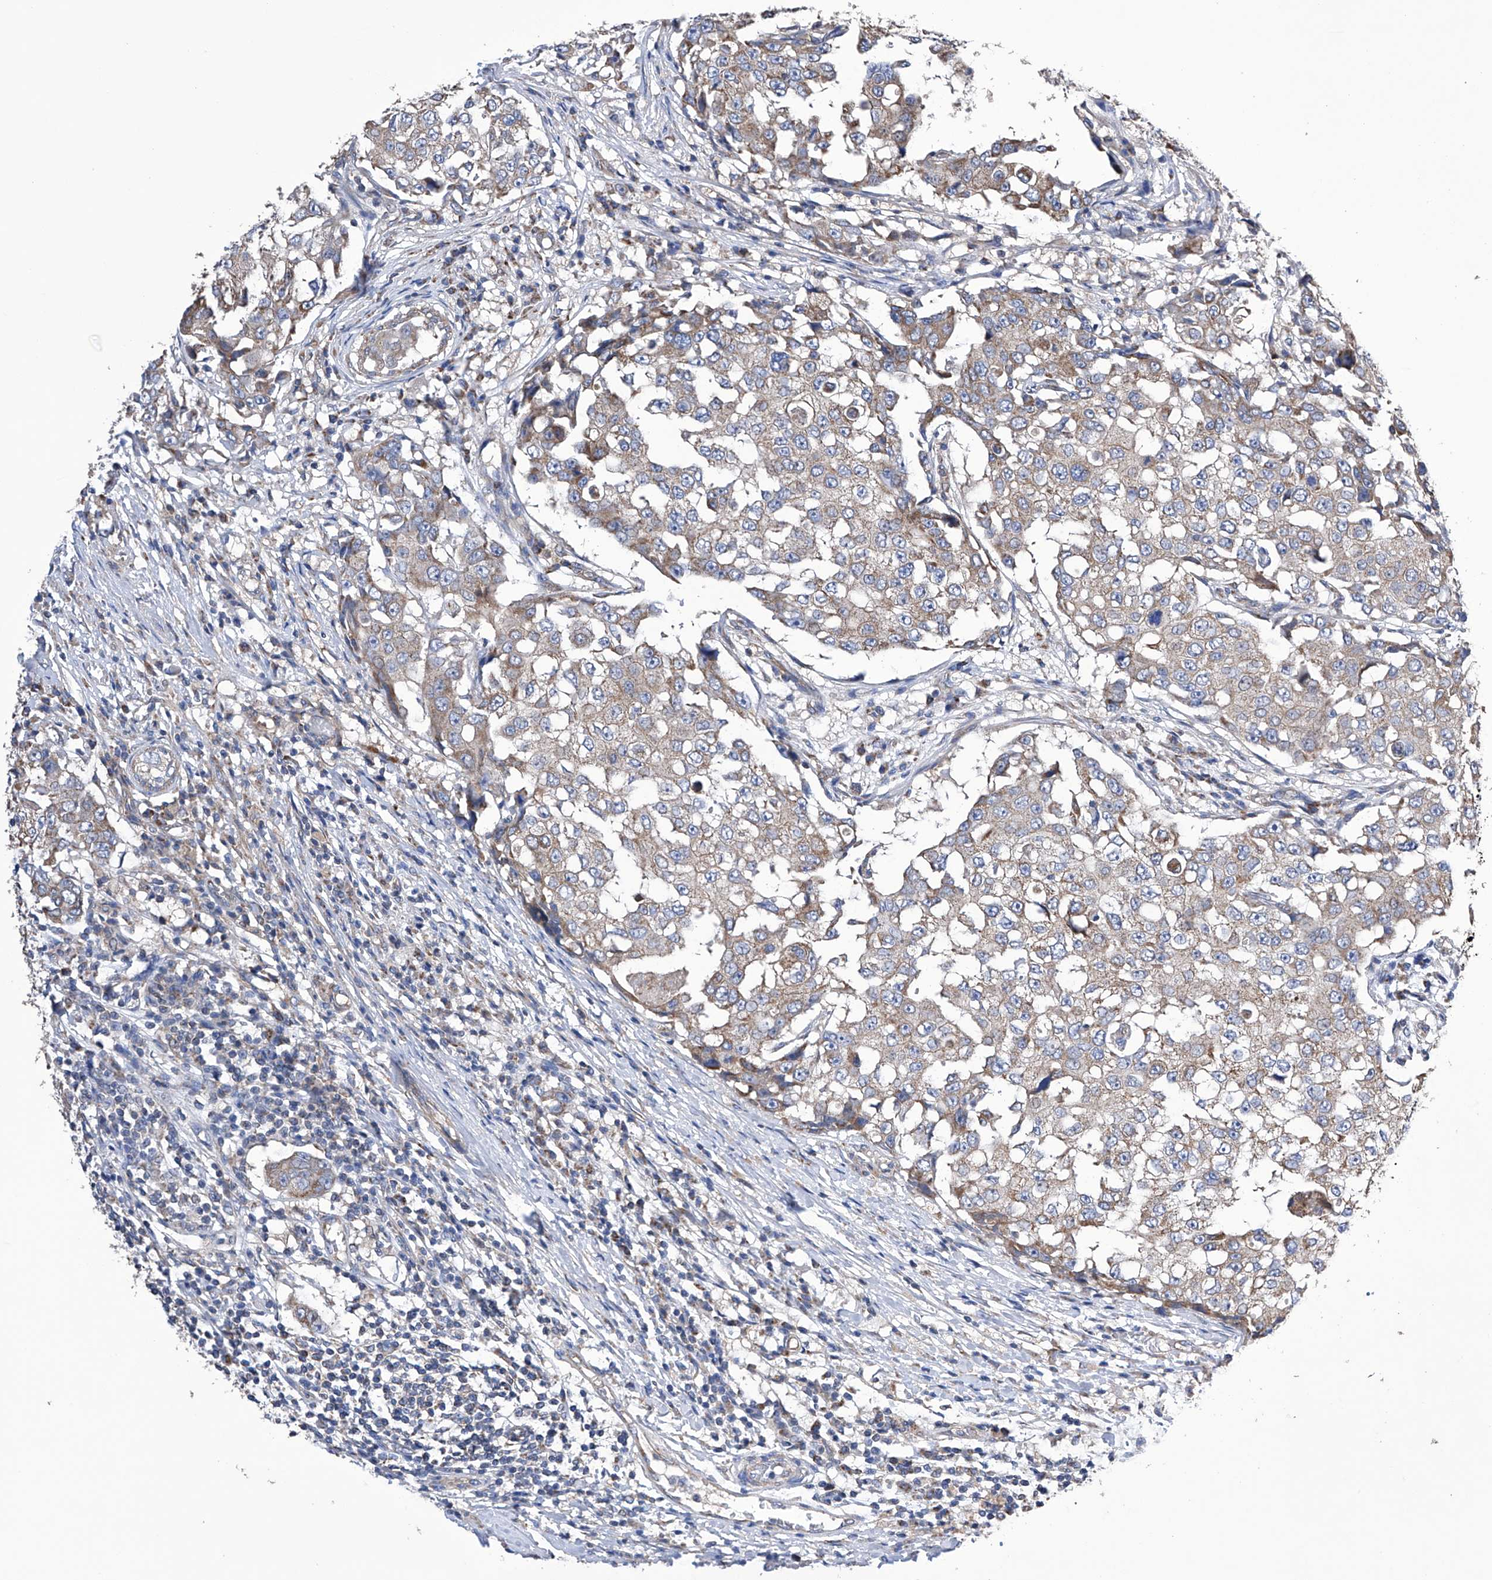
{"staining": {"intensity": "weak", "quantity": "25%-75%", "location": "cytoplasmic/membranous"}, "tissue": "breast cancer", "cell_type": "Tumor cells", "image_type": "cancer", "snomed": [{"axis": "morphology", "description": "Duct carcinoma"}, {"axis": "topography", "description": "Breast"}], "caption": "Human invasive ductal carcinoma (breast) stained with a protein marker shows weak staining in tumor cells.", "gene": "EFCAB2", "patient": {"sex": "female", "age": 27}}